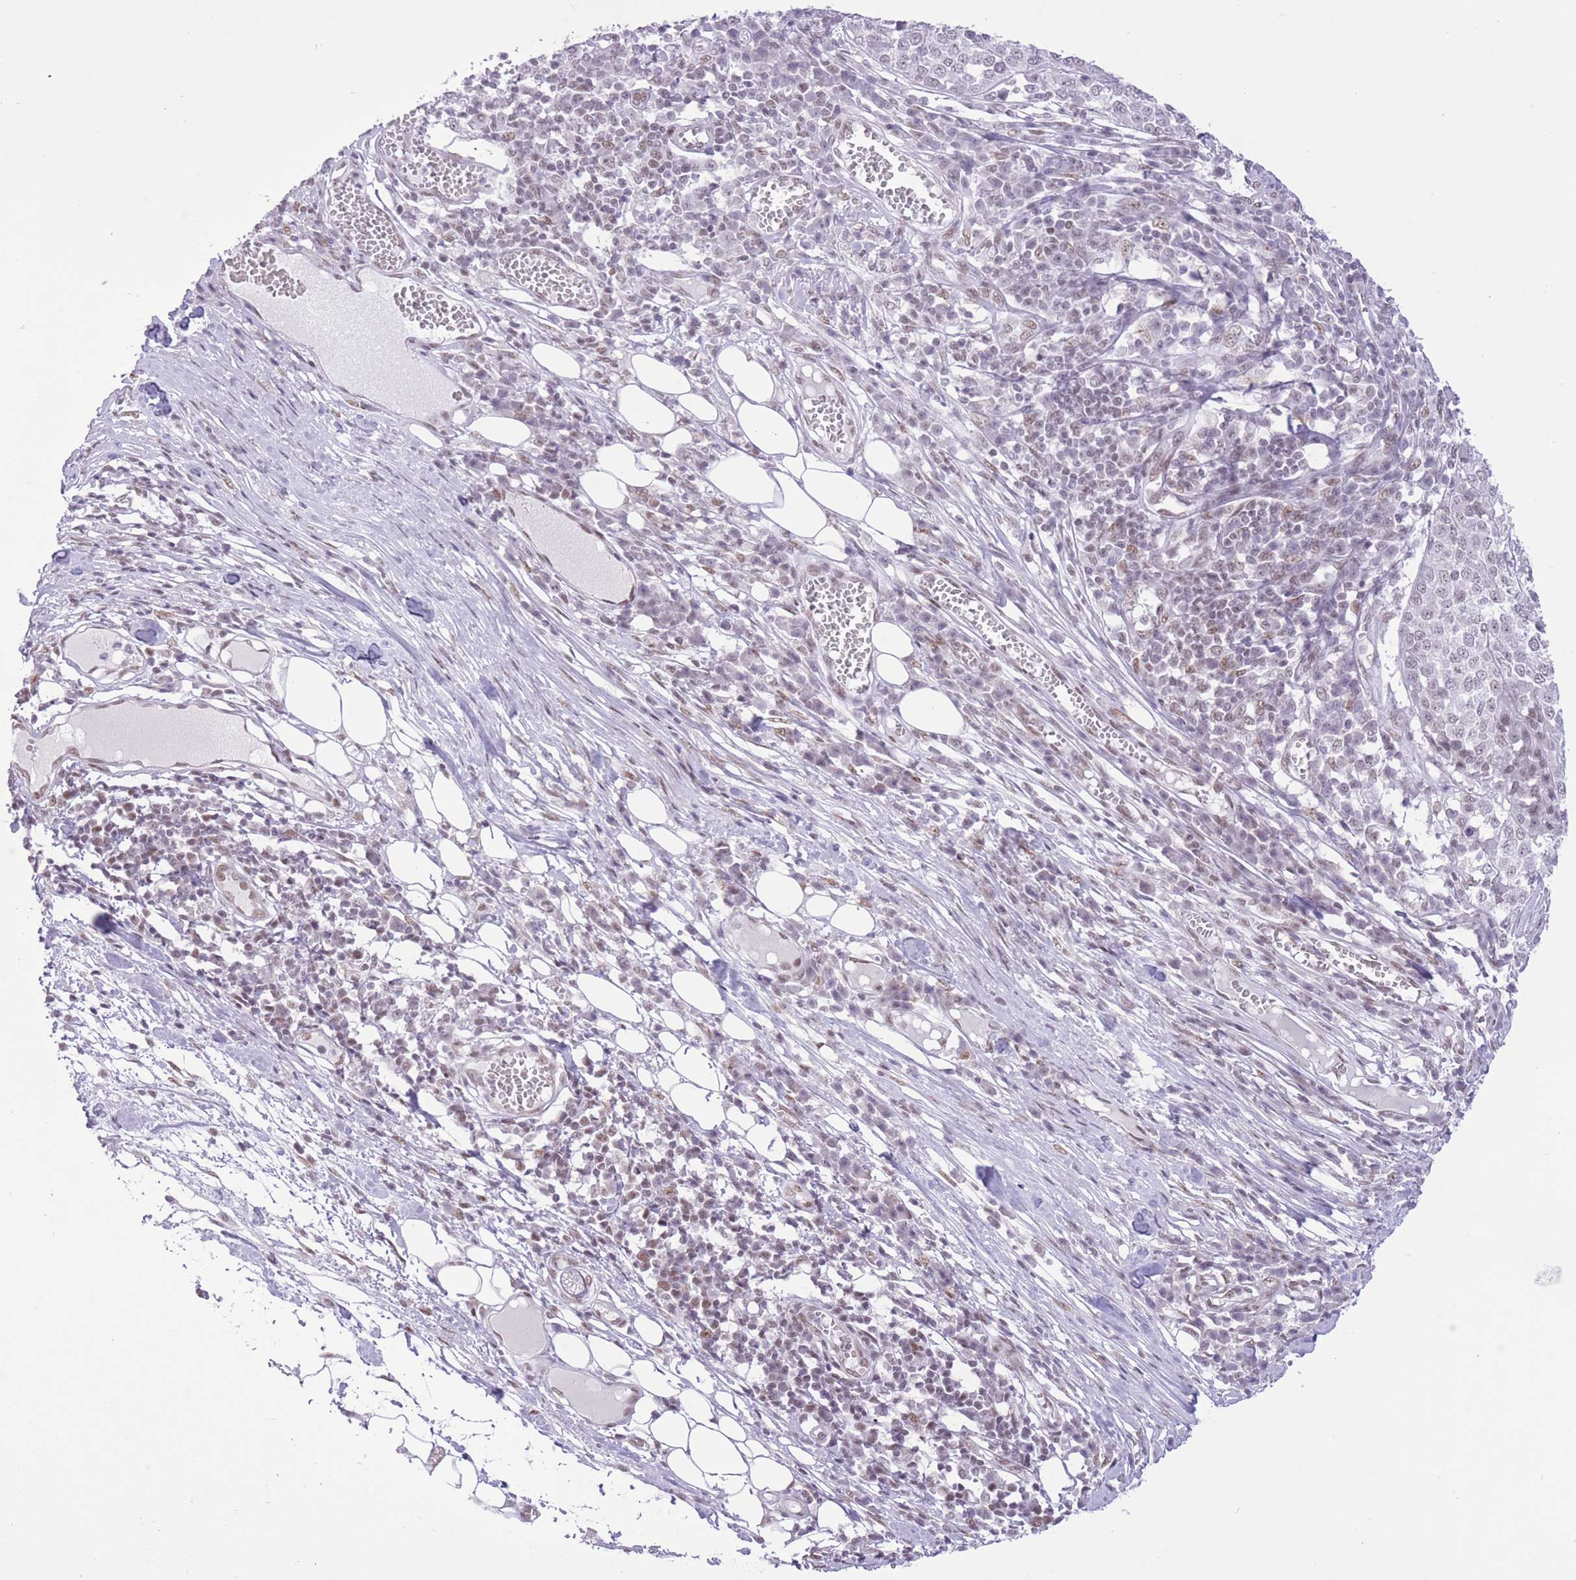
{"staining": {"intensity": "weak", "quantity": "<25%", "location": "nuclear"}, "tissue": "melanoma", "cell_type": "Tumor cells", "image_type": "cancer", "snomed": [{"axis": "morphology", "description": "Malignant melanoma, Metastatic site"}, {"axis": "topography", "description": "Lymph node"}], "caption": "Immunohistochemistry photomicrograph of melanoma stained for a protein (brown), which reveals no positivity in tumor cells.", "gene": "ZBED5", "patient": {"sex": "male", "age": 44}}